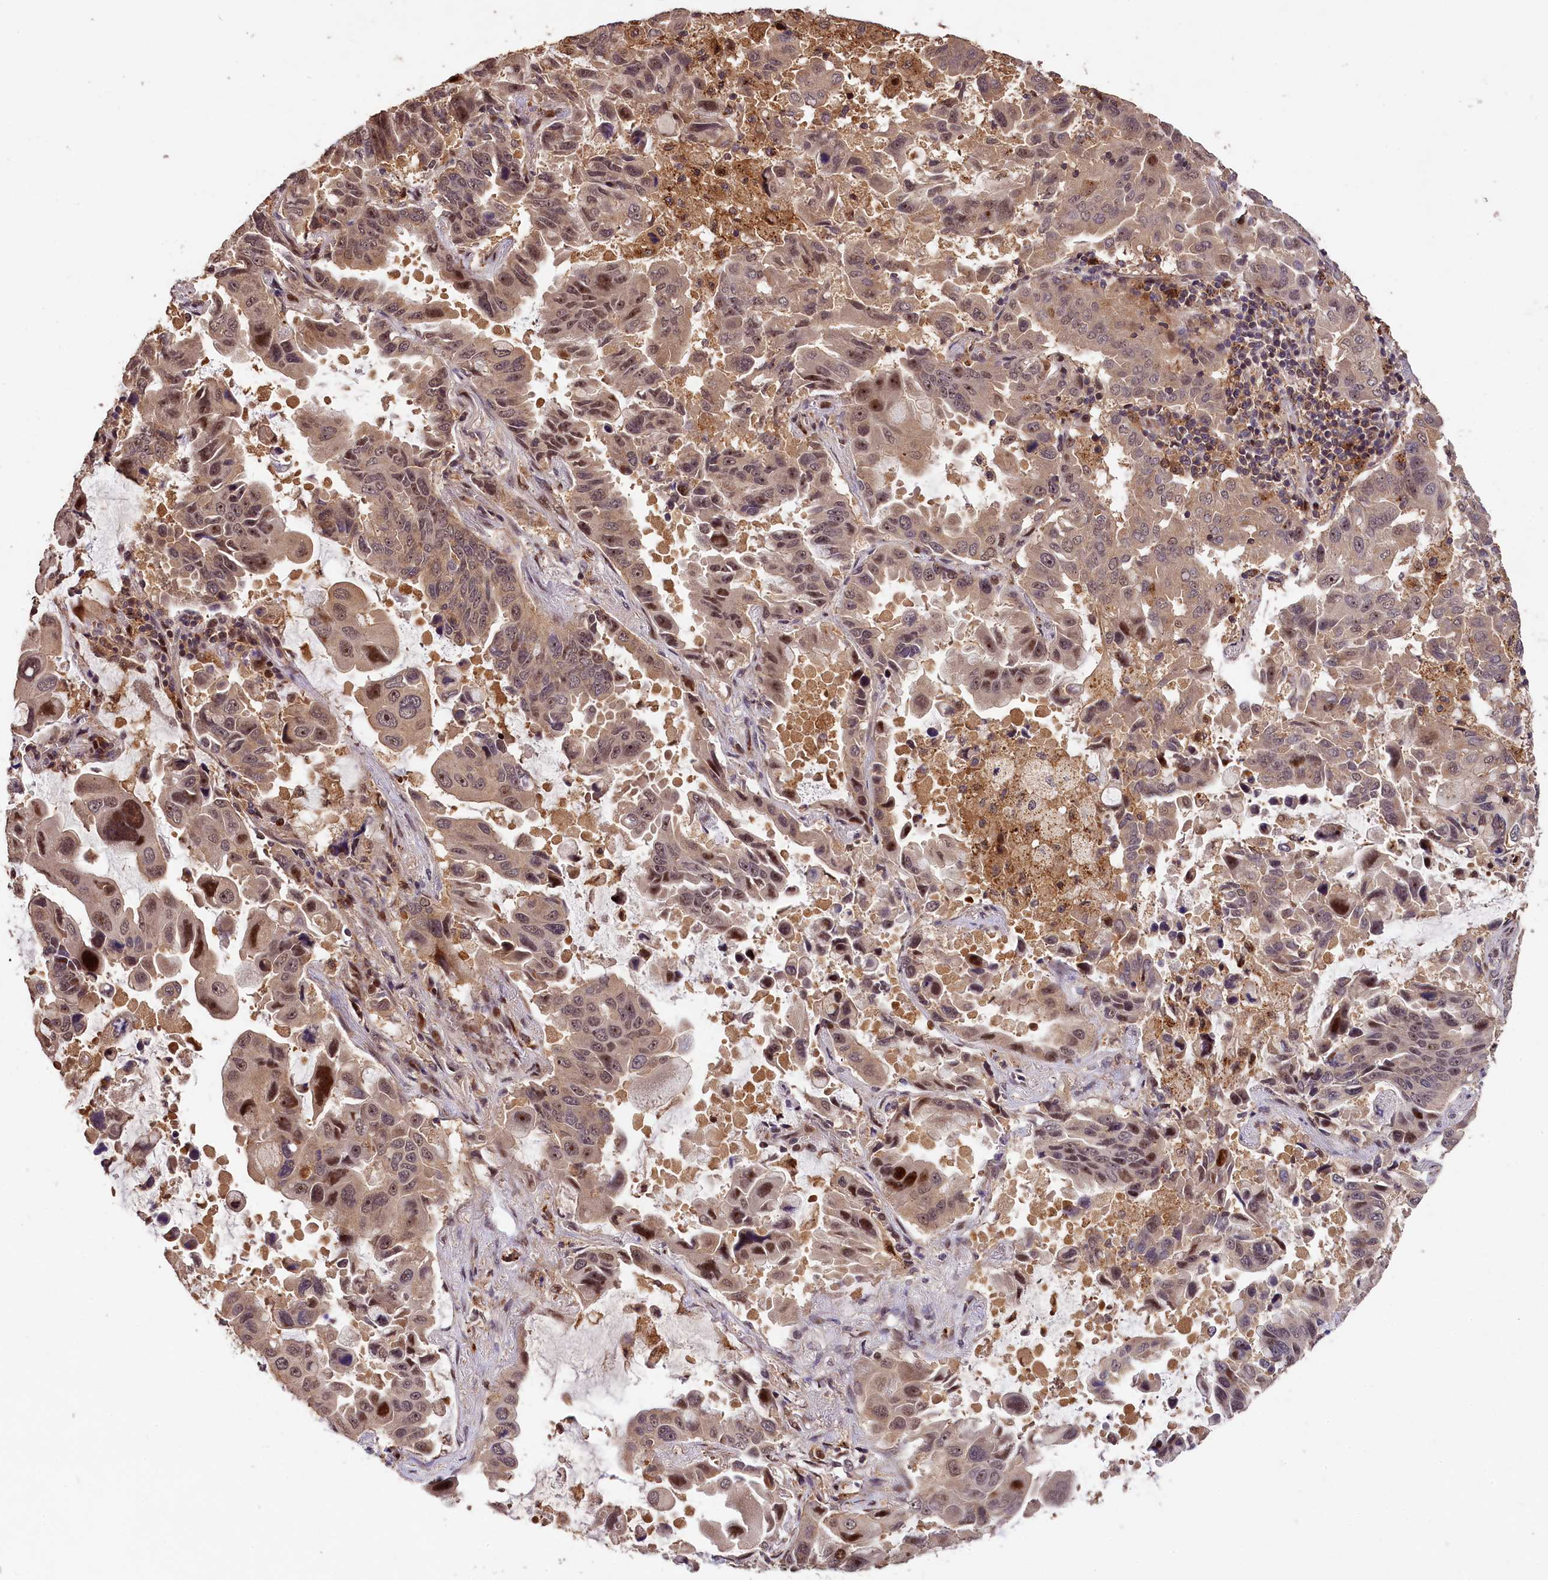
{"staining": {"intensity": "moderate", "quantity": ">75%", "location": "cytoplasmic/membranous,nuclear"}, "tissue": "lung cancer", "cell_type": "Tumor cells", "image_type": "cancer", "snomed": [{"axis": "morphology", "description": "Adenocarcinoma, NOS"}, {"axis": "topography", "description": "Lung"}], "caption": "A micrograph showing moderate cytoplasmic/membranous and nuclear positivity in approximately >75% of tumor cells in adenocarcinoma (lung), as visualized by brown immunohistochemical staining.", "gene": "PHAF1", "patient": {"sex": "male", "age": 64}}